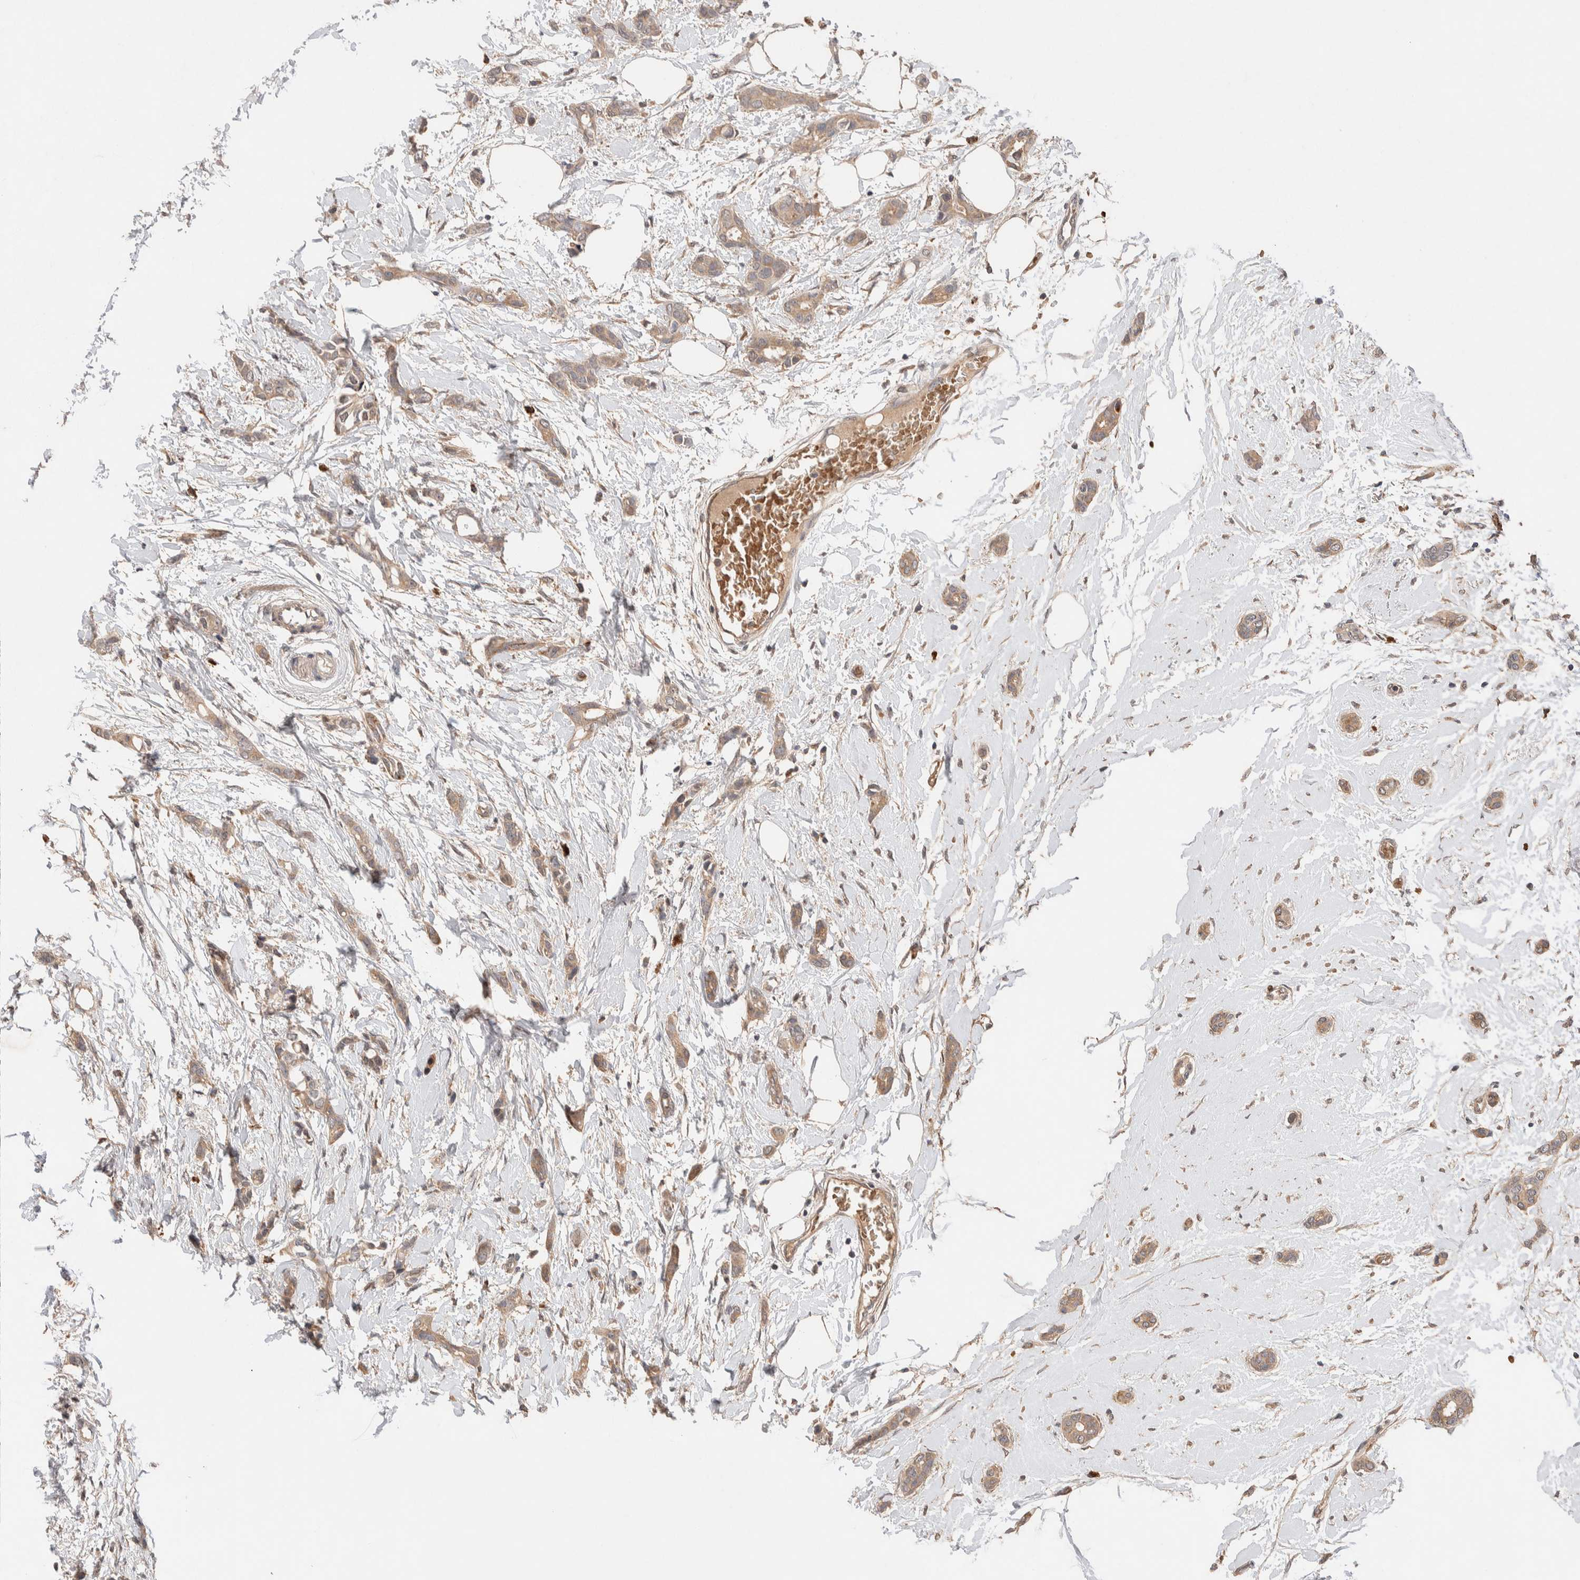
{"staining": {"intensity": "weak", "quantity": ">75%", "location": "cytoplasmic/membranous"}, "tissue": "breast cancer", "cell_type": "Tumor cells", "image_type": "cancer", "snomed": [{"axis": "morphology", "description": "Duct carcinoma"}, {"axis": "topography", "description": "Breast"}], "caption": "Tumor cells exhibit weak cytoplasmic/membranous positivity in about >75% of cells in breast cancer (intraductal carcinoma). Immunohistochemistry stains the protein of interest in brown and the nuclei are stained blue.", "gene": "CASK", "patient": {"sex": "female", "age": 55}}